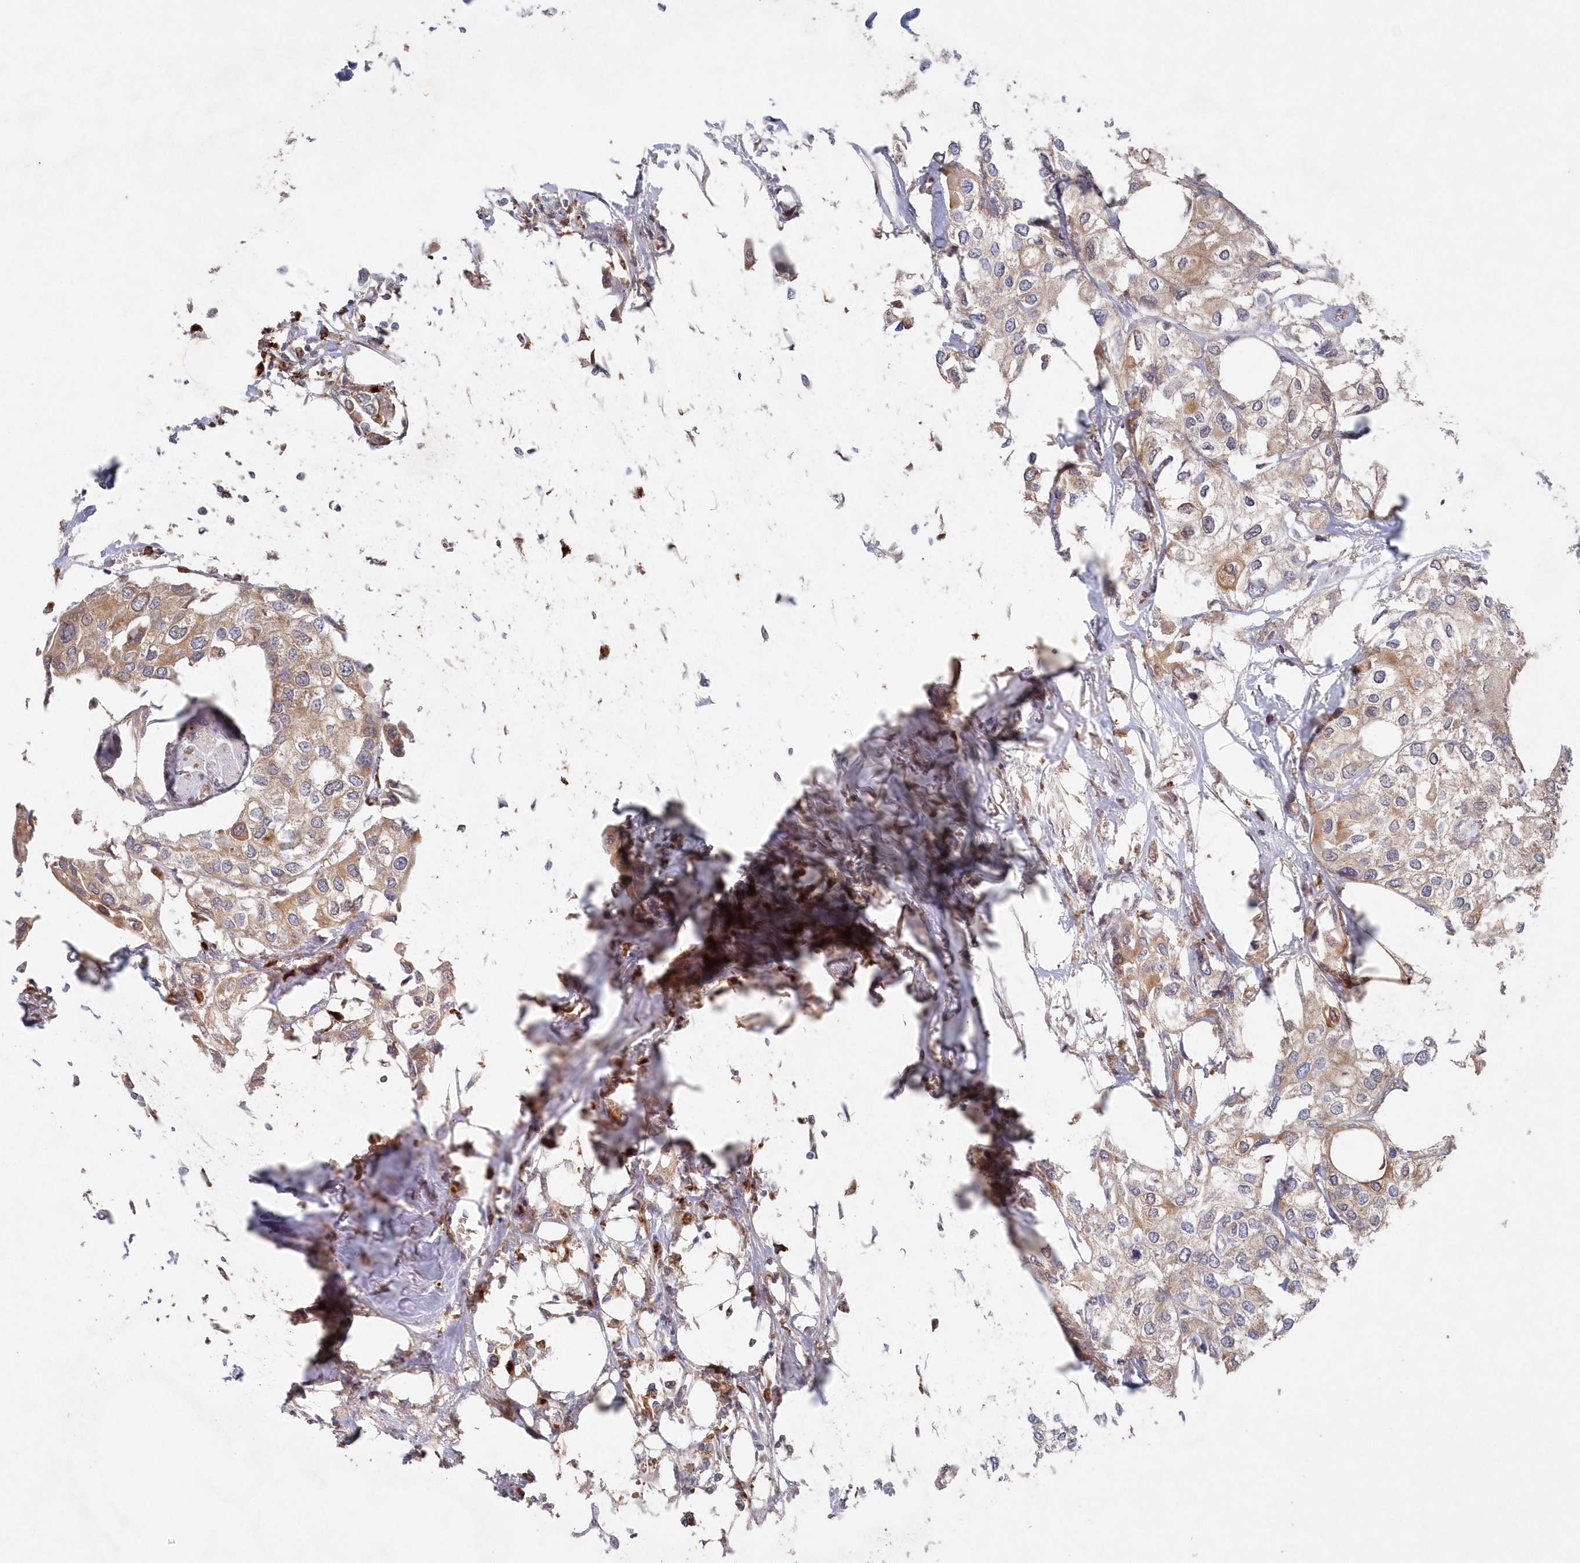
{"staining": {"intensity": "weak", "quantity": ">75%", "location": "cytoplasmic/membranous"}, "tissue": "urothelial cancer", "cell_type": "Tumor cells", "image_type": "cancer", "snomed": [{"axis": "morphology", "description": "Urothelial carcinoma, High grade"}, {"axis": "topography", "description": "Urinary bladder"}], "caption": "Immunohistochemical staining of urothelial carcinoma (high-grade) reveals low levels of weak cytoplasmic/membranous expression in approximately >75% of tumor cells. The staining was performed using DAB, with brown indicating positive protein expression. Nuclei are stained blue with hematoxylin.", "gene": "ASNSD1", "patient": {"sex": "male", "age": 64}}